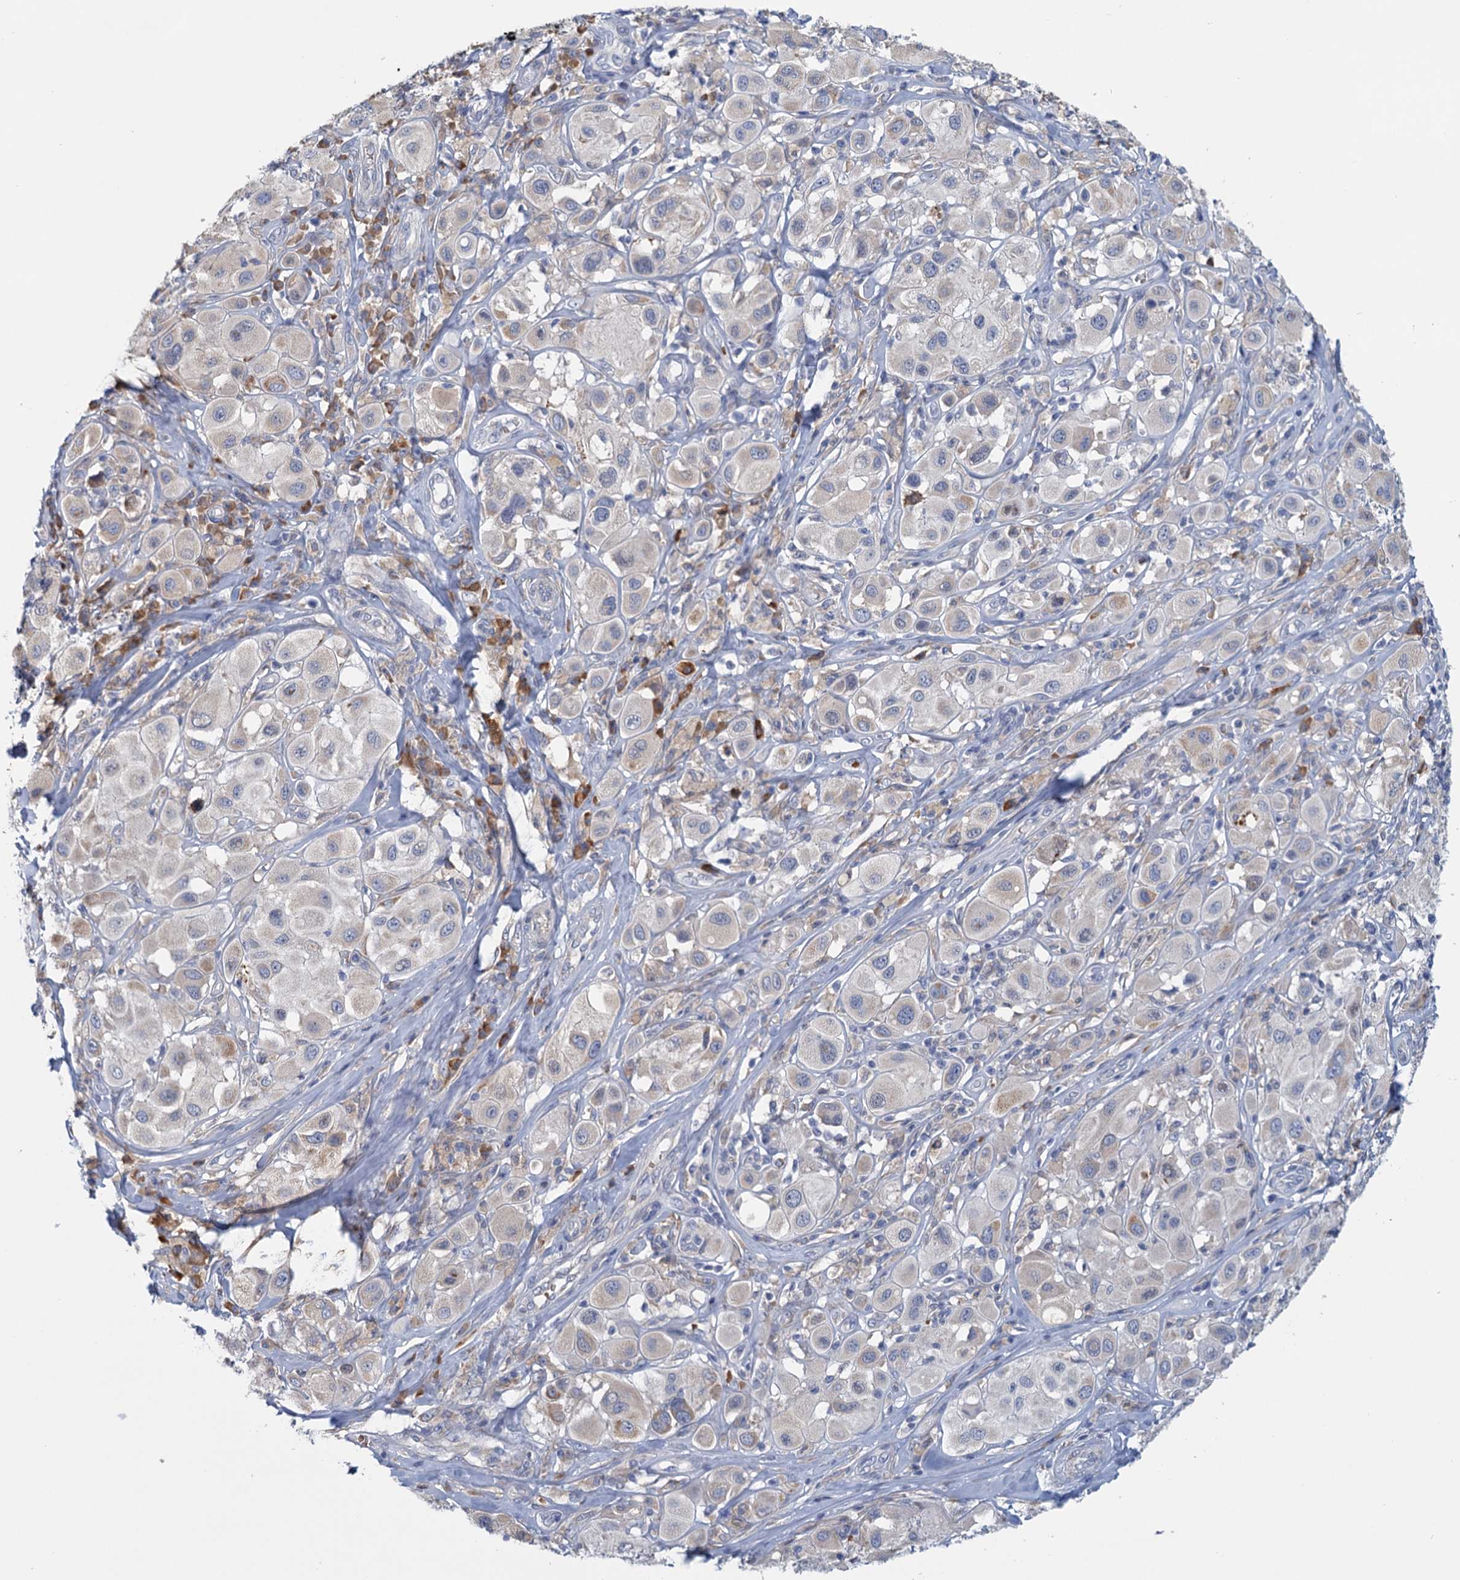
{"staining": {"intensity": "weak", "quantity": "<25%", "location": "cytoplasmic/membranous"}, "tissue": "melanoma", "cell_type": "Tumor cells", "image_type": "cancer", "snomed": [{"axis": "morphology", "description": "Malignant melanoma, Metastatic site"}, {"axis": "topography", "description": "Skin"}], "caption": "Malignant melanoma (metastatic site) stained for a protein using immunohistochemistry (IHC) exhibits no expression tumor cells.", "gene": "ANKRD16", "patient": {"sex": "male", "age": 41}}